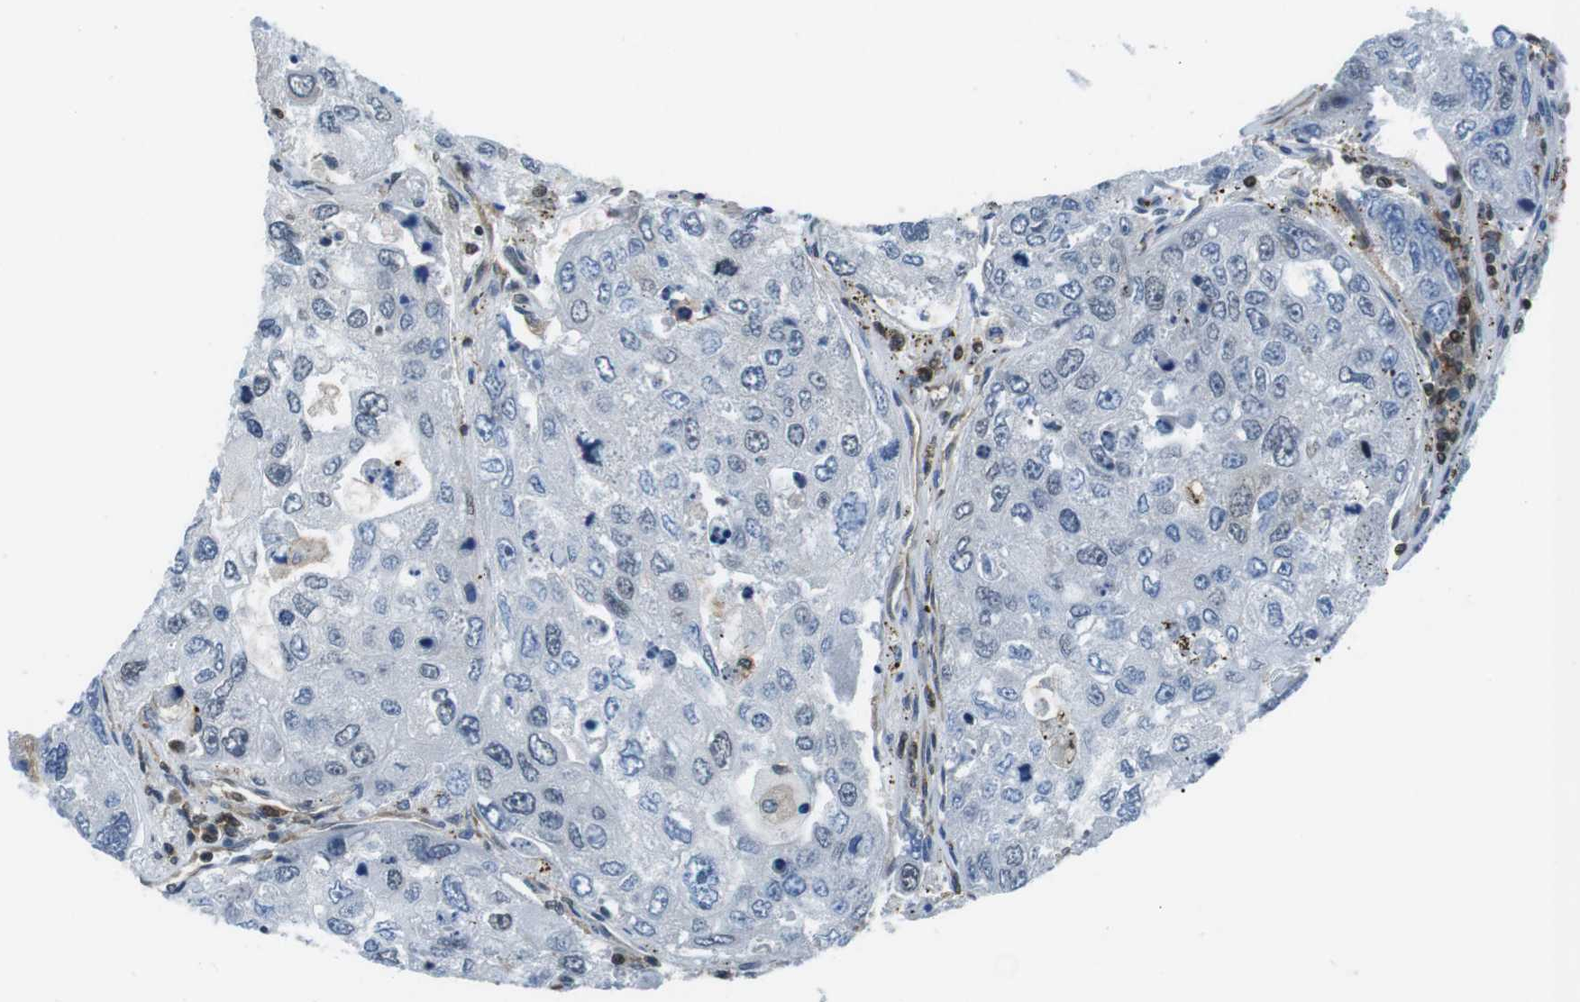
{"staining": {"intensity": "weak", "quantity": "<25%", "location": "nuclear"}, "tissue": "urothelial cancer", "cell_type": "Tumor cells", "image_type": "cancer", "snomed": [{"axis": "morphology", "description": "Urothelial carcinoma, High grade"}, {"axis": "topography", "description": "Lymph node"}, {"axis": "topography", "description": "Urinary bladder"}], "caption": "There is no significant staining in tumor cells of high-grade urothelial carcinoma.", "gene": "STK10", "patient": {"sex": "male", "age": 51}}